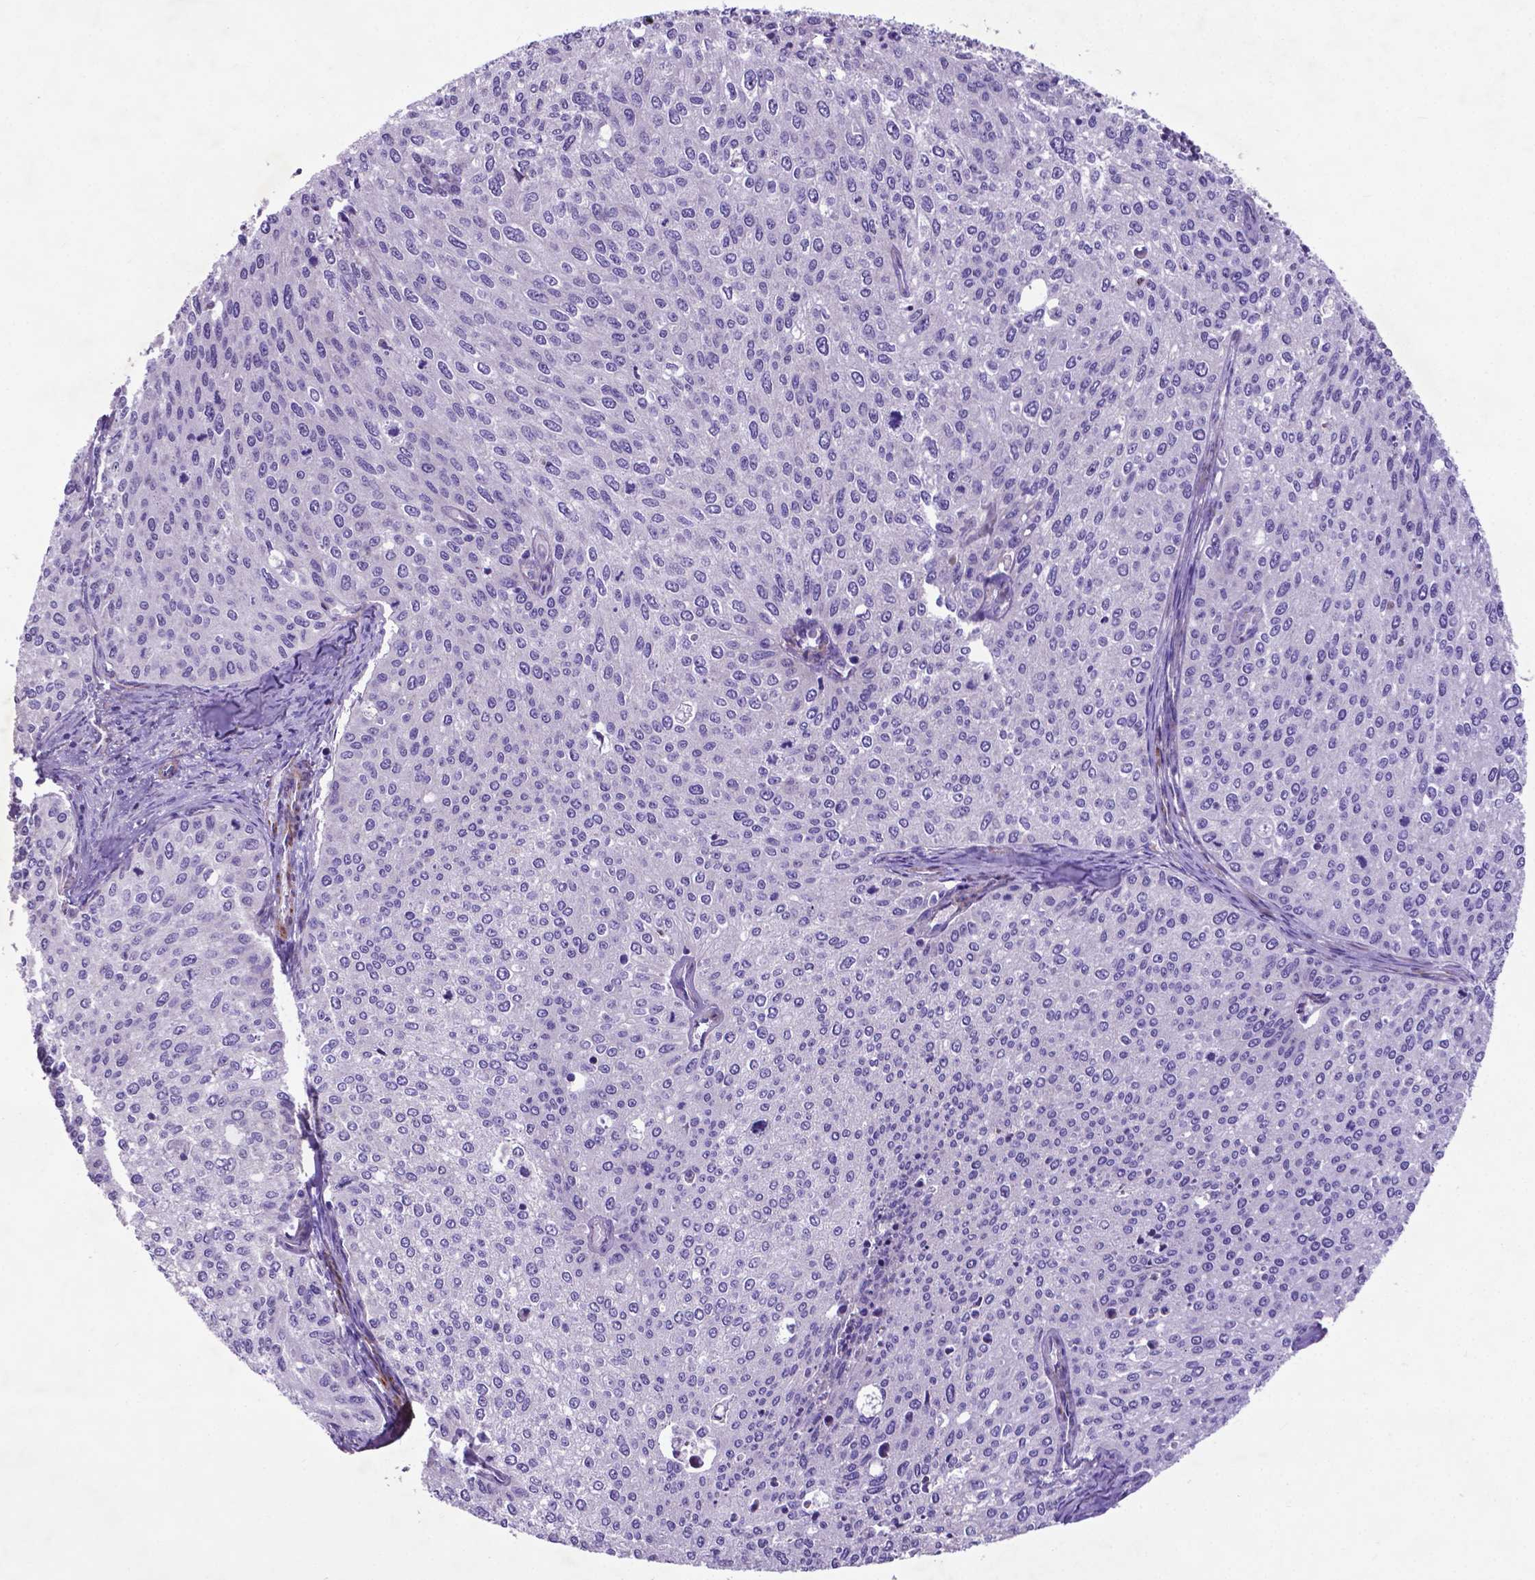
{"staining": {"intensity": "negative", "quantity": "none", "location": "none"}, "tissue": "cervical cancer", "cell_type": "Tumor cells", "image_type": "cancer", "snomed": [{"axis": "morphology", "description": "Squamous cell carcinoma, NOS"}, {"axis": "topography", "description": "Cervix"}], "caption": "Cervical squamous cell carcinoma stained for a protein using IHC demonstrates no staining tumor cells.", "gene": "PFKFB4", "patient": {"sex": "female", "age": 38}}